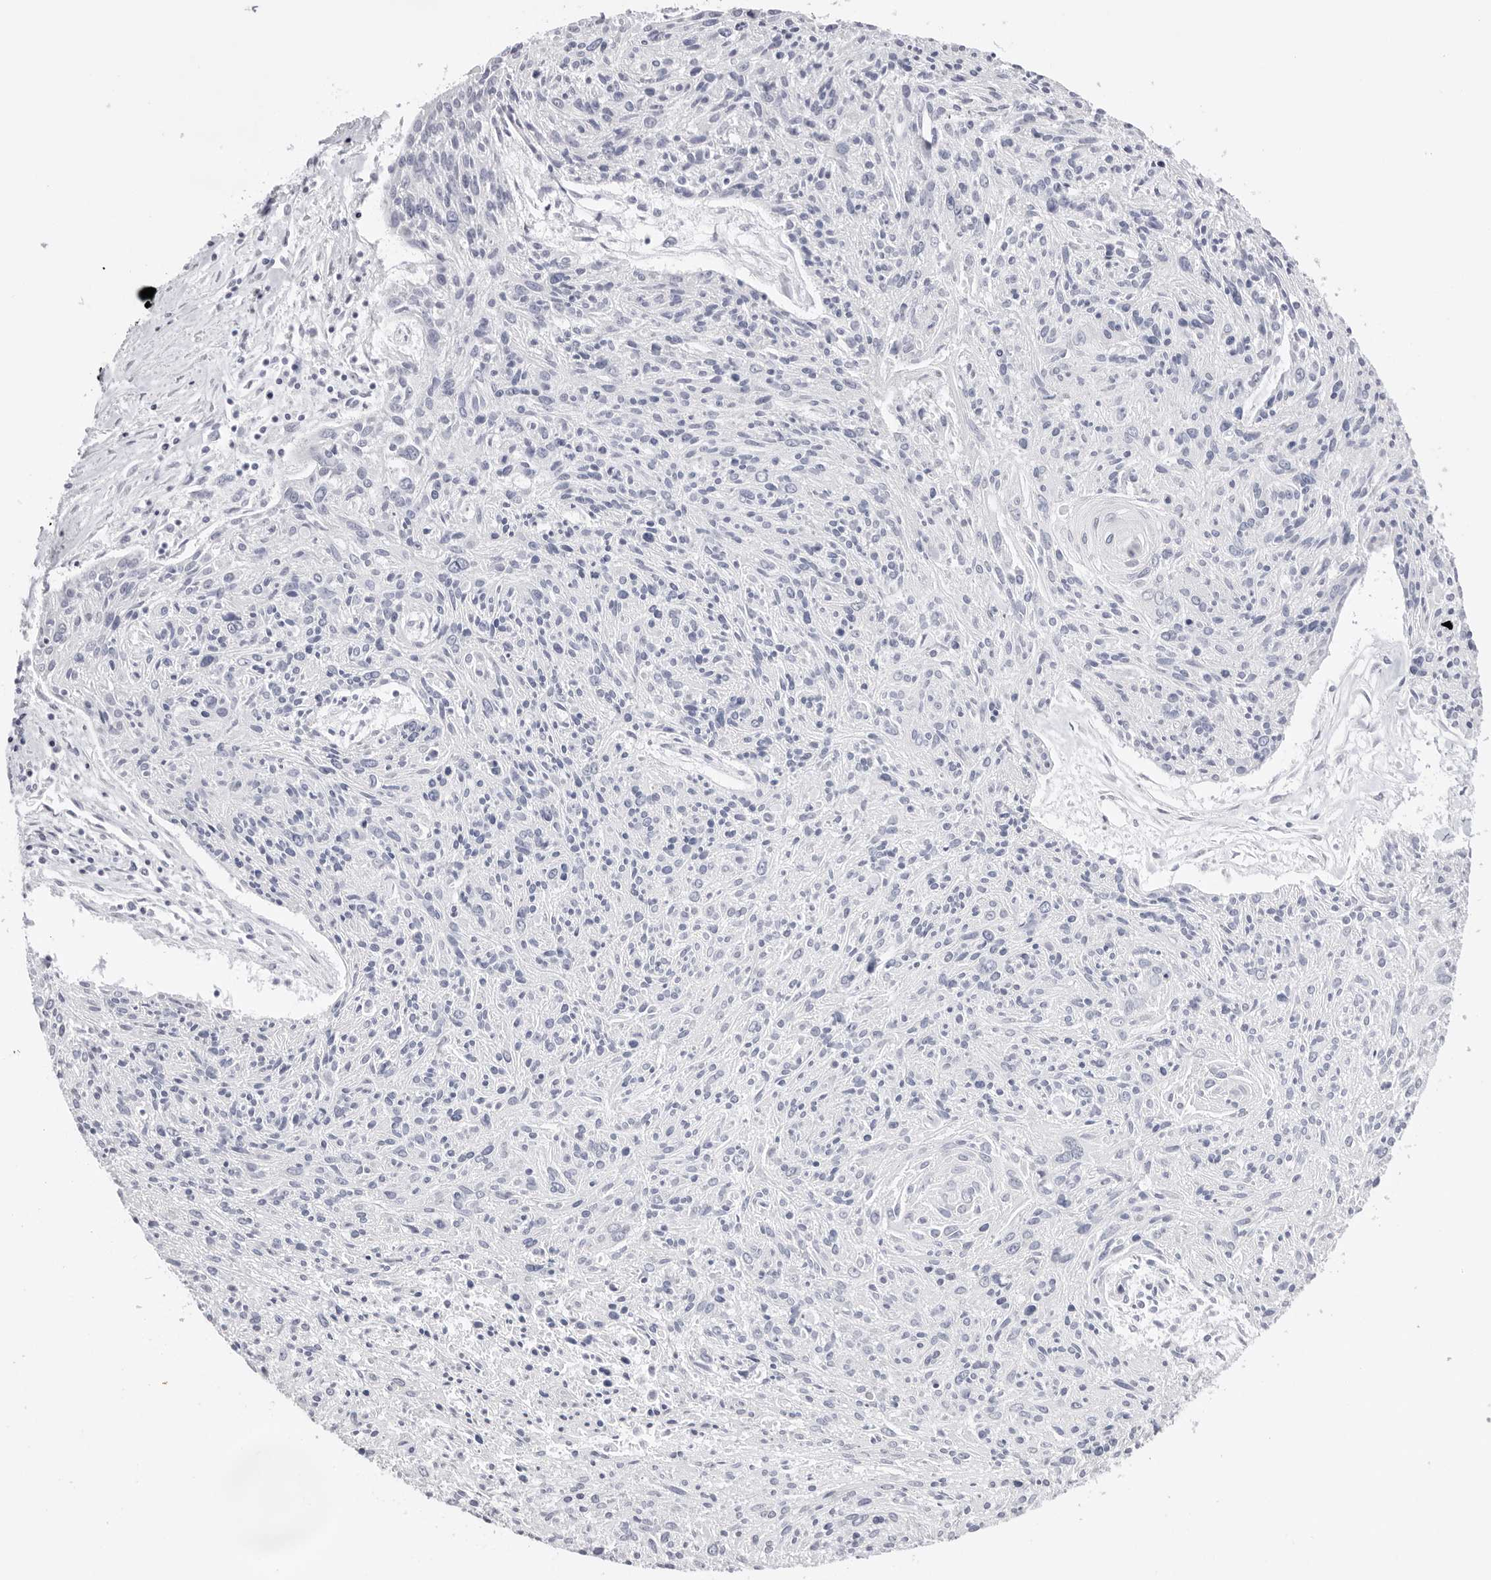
{"staining": {"intensity": "negative", "quantity": "none", "location": "none"}, "tissue": "cervical cancer", "cell_type": "Tumor cells", "image_type": "cancer", "snomed": [{"axis": "morphology", "description": "Squamous cell carcinoma, NOS"}, {"axis": "topography", "description": "Cervix"}], "caption": "IHC photomicrograph of human cervical squamous cell carcinoma stained for a protein (brown), which displays no positivity in tumor cells.", "gene": "CST5", "patient": {"sex": "female", "age": 51}}